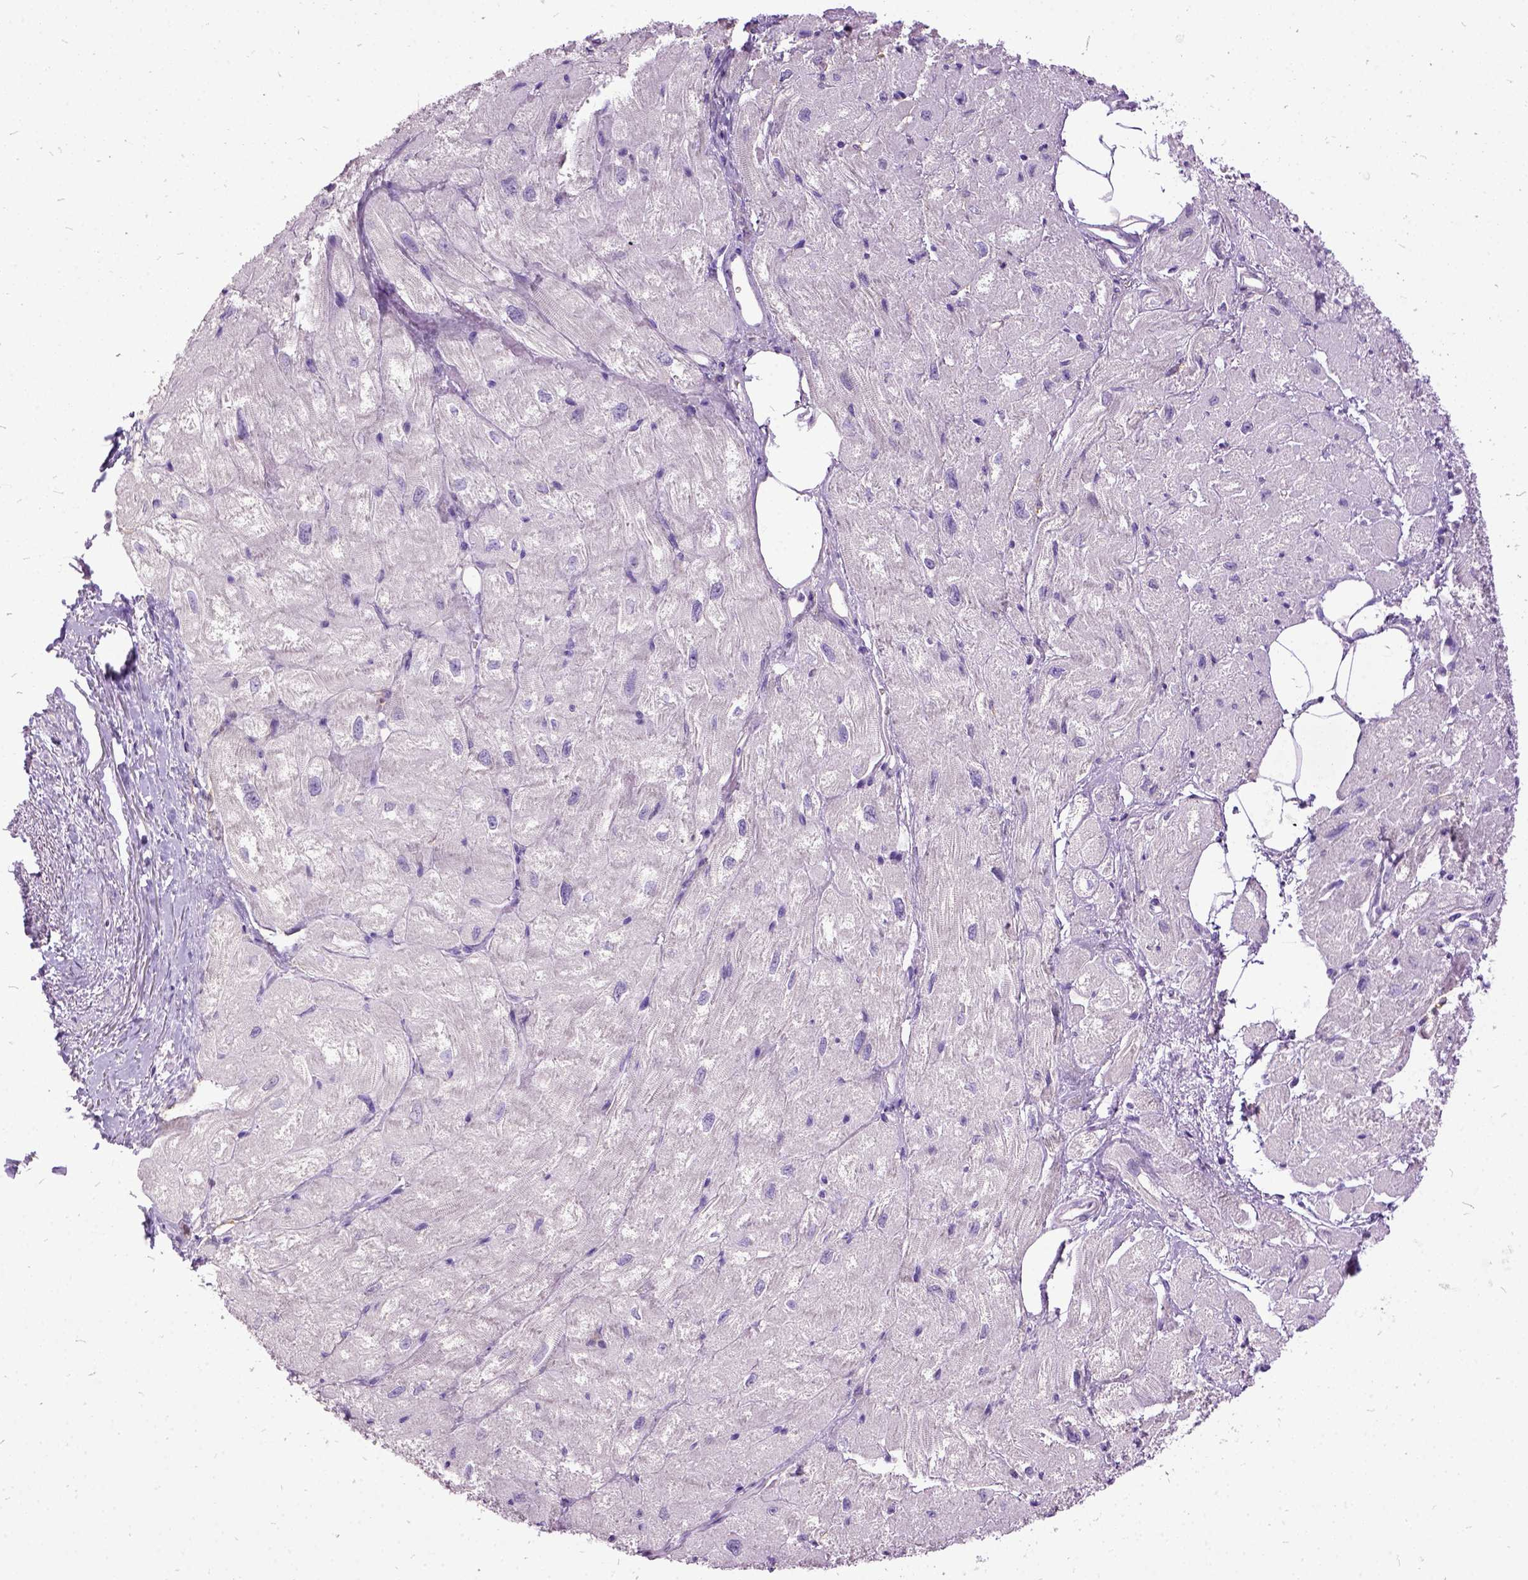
{"staining": {"intensity": "negative", "quantity": "none", "location": "none"}, "tissue": "heart muscle", "cell_type": "Cardiomyocytes", "image_type": "normal", "snomed": [{"axis": "morphology", "description": "Normal tissue, NOS"}, {"axis": "topography", "description": "Heart"}], "caption": "A high-resolution micrograph shows immunohistochemistry staining of normal heart muscle, which shows no significant expression in cardiomyocytes.", "gene": "MME", "patient": {"sex": "female", "age": 62}}